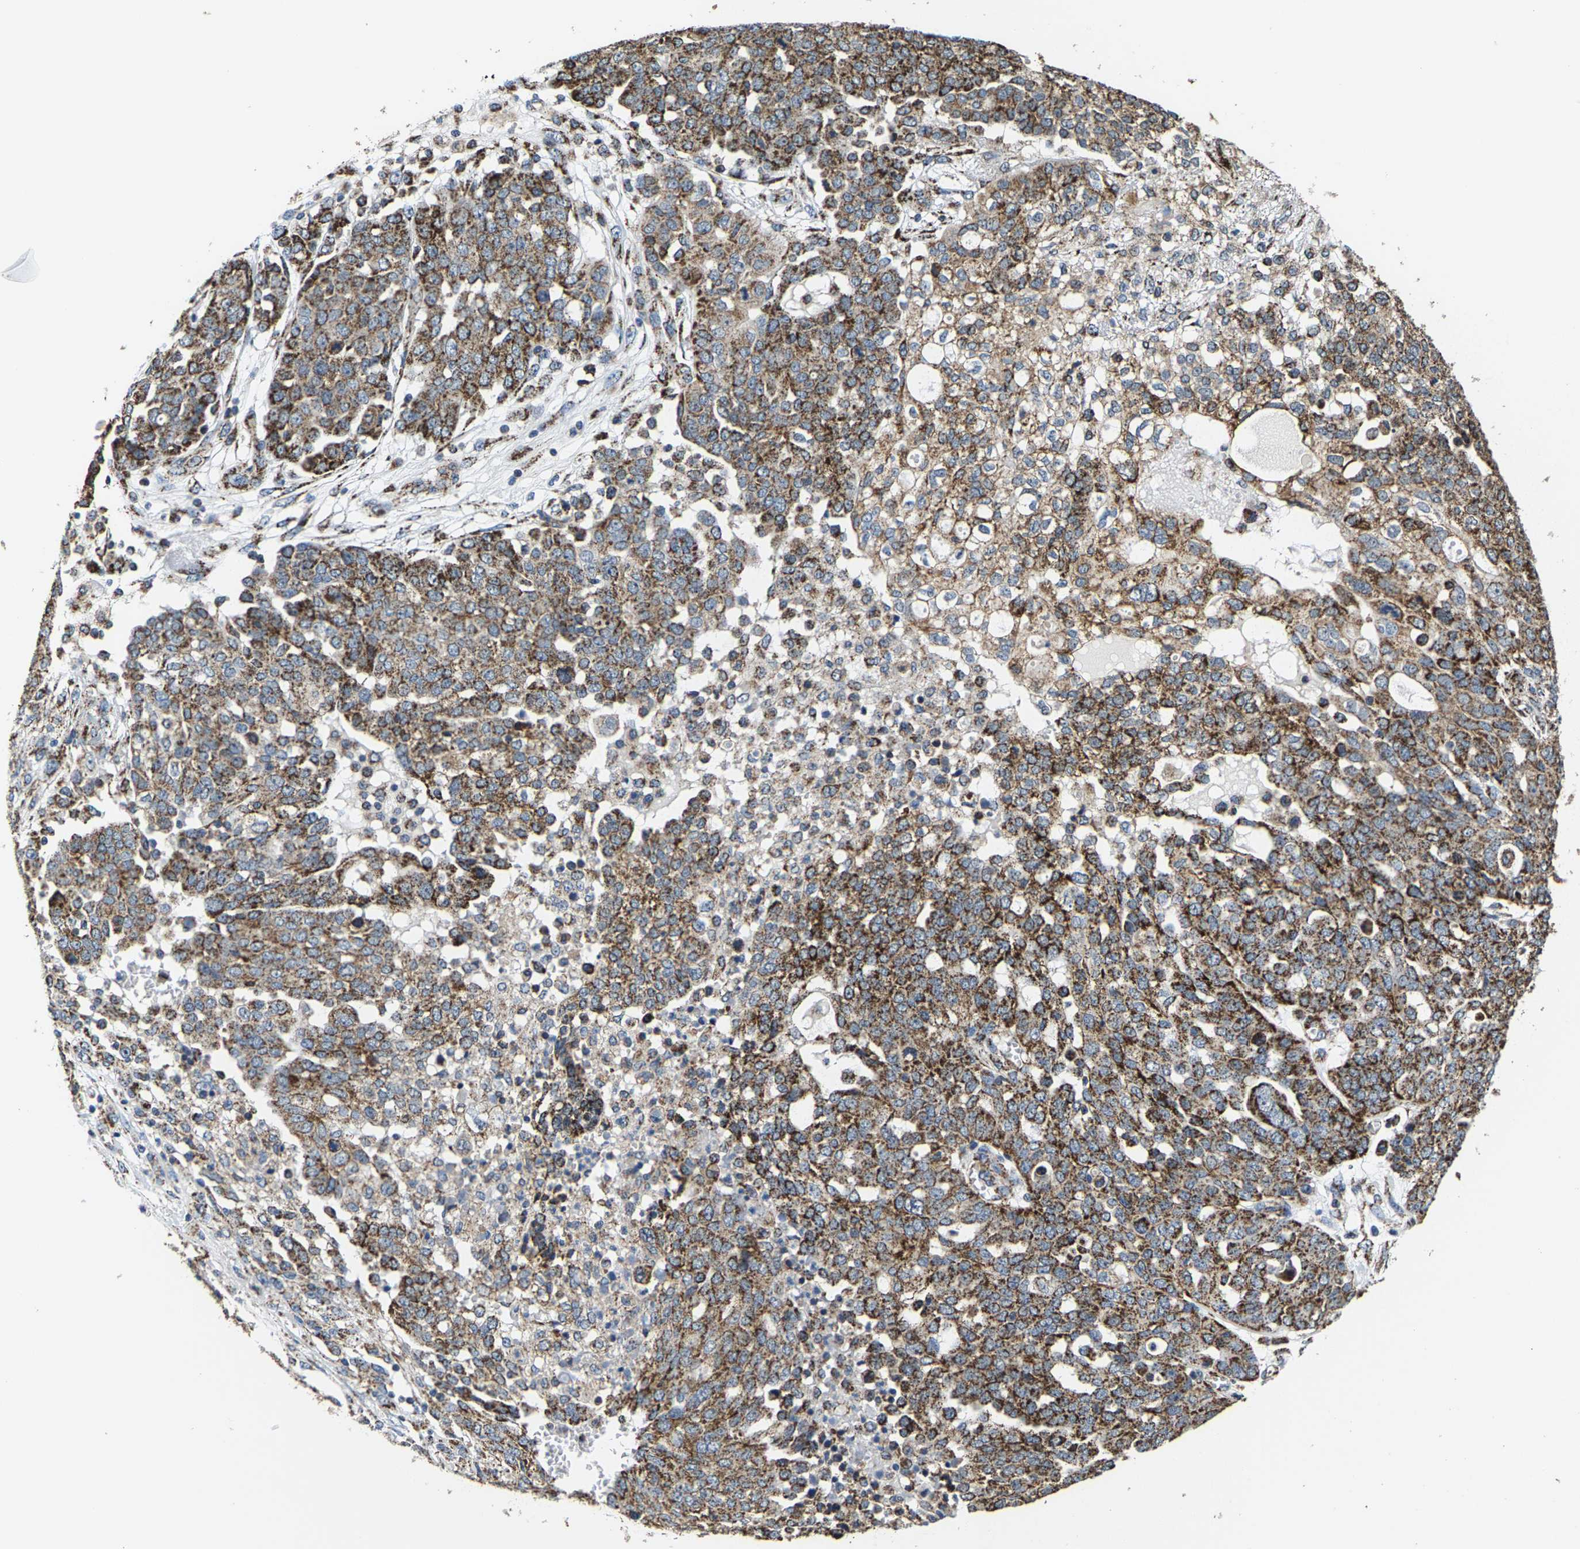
{"staining": {"intensity": "strong", "quantity": ">75%", "location": "cytoplasmic/membranous"}, "tissue": "ovarian cancer", "cell_type": "Tumor cells", "image_type": "cancer", "snomed": [{"axis": "morphology", "description": "Cystadenocarcinoma, serous, NOS"}, {"axis": "topography", "description": "Soft tissue"}, {"axis": "topography", "description": "Ovary"}], "caption": "Immunohistochemical staining of human serous cystadenocarcinoma (ovarian) exhibits high levels of strong cytoplasmic/membranous staining in approximately >75% of tumor cells.", "gene": "SHMT2", "patient": {"sex": "female", "age": 57}}